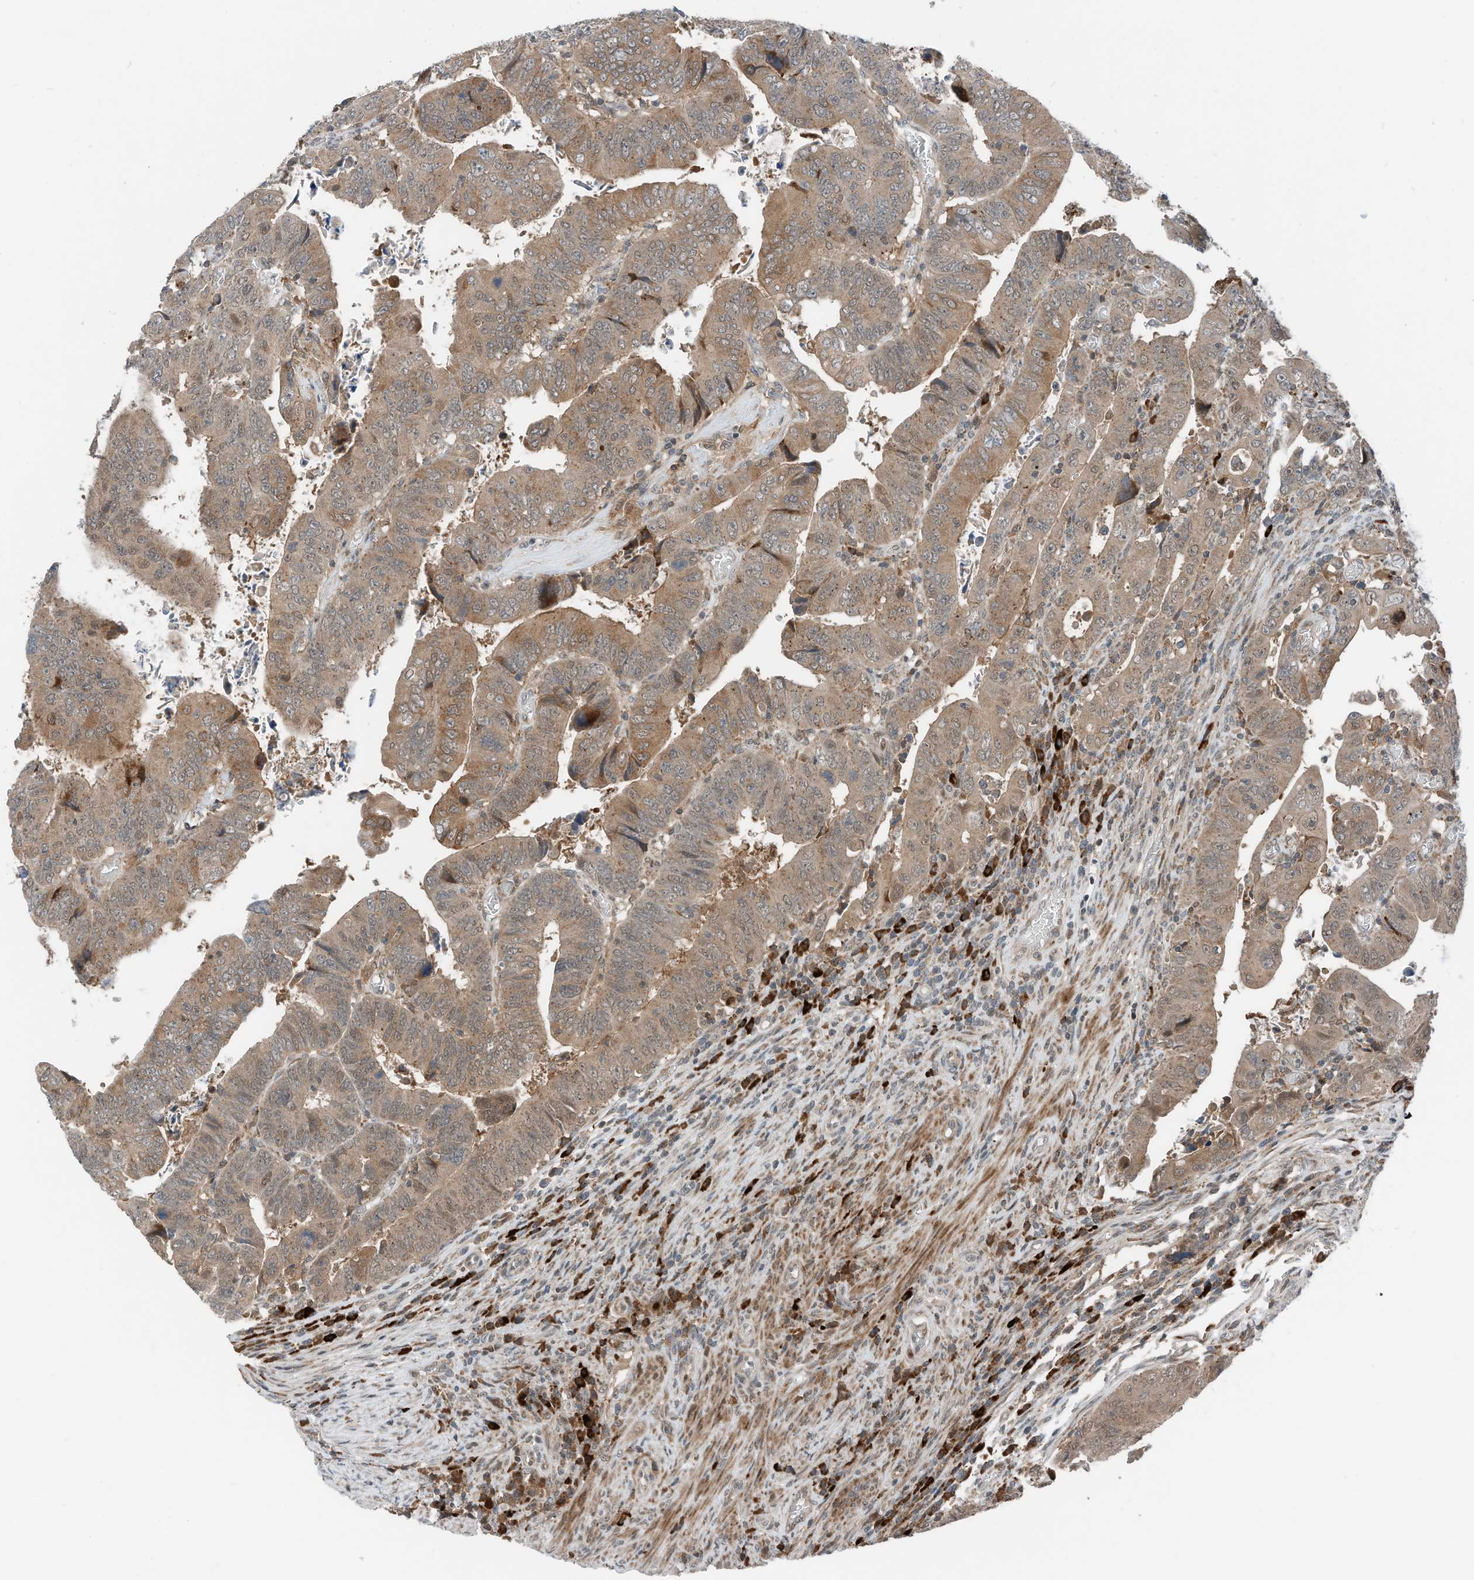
{"staining": {"intensity": "moderate", "quantity": ">75%", "location": "cytoplasmic/membranous"}, "tissue": "colorectal cancer", "cell_type": "Tumor cells", "image_type": "cancer", "snomed": [{"axis": "morphology", "description": "Normal tissue, NOS"}, {"axis": "morphology", "description": "Adenocarcinoma, NOS"}, {"axis": "topography", "description": "Rectum"}], "caption": "Human colorectal cancer (adenocarcinoma) stained with a brown dye shows moderate cytoplasmic/membranous positive positivity in about >75% of tumor cells.", "gene": "RMND1", "patient": {"sex": "female", "age": 65}}